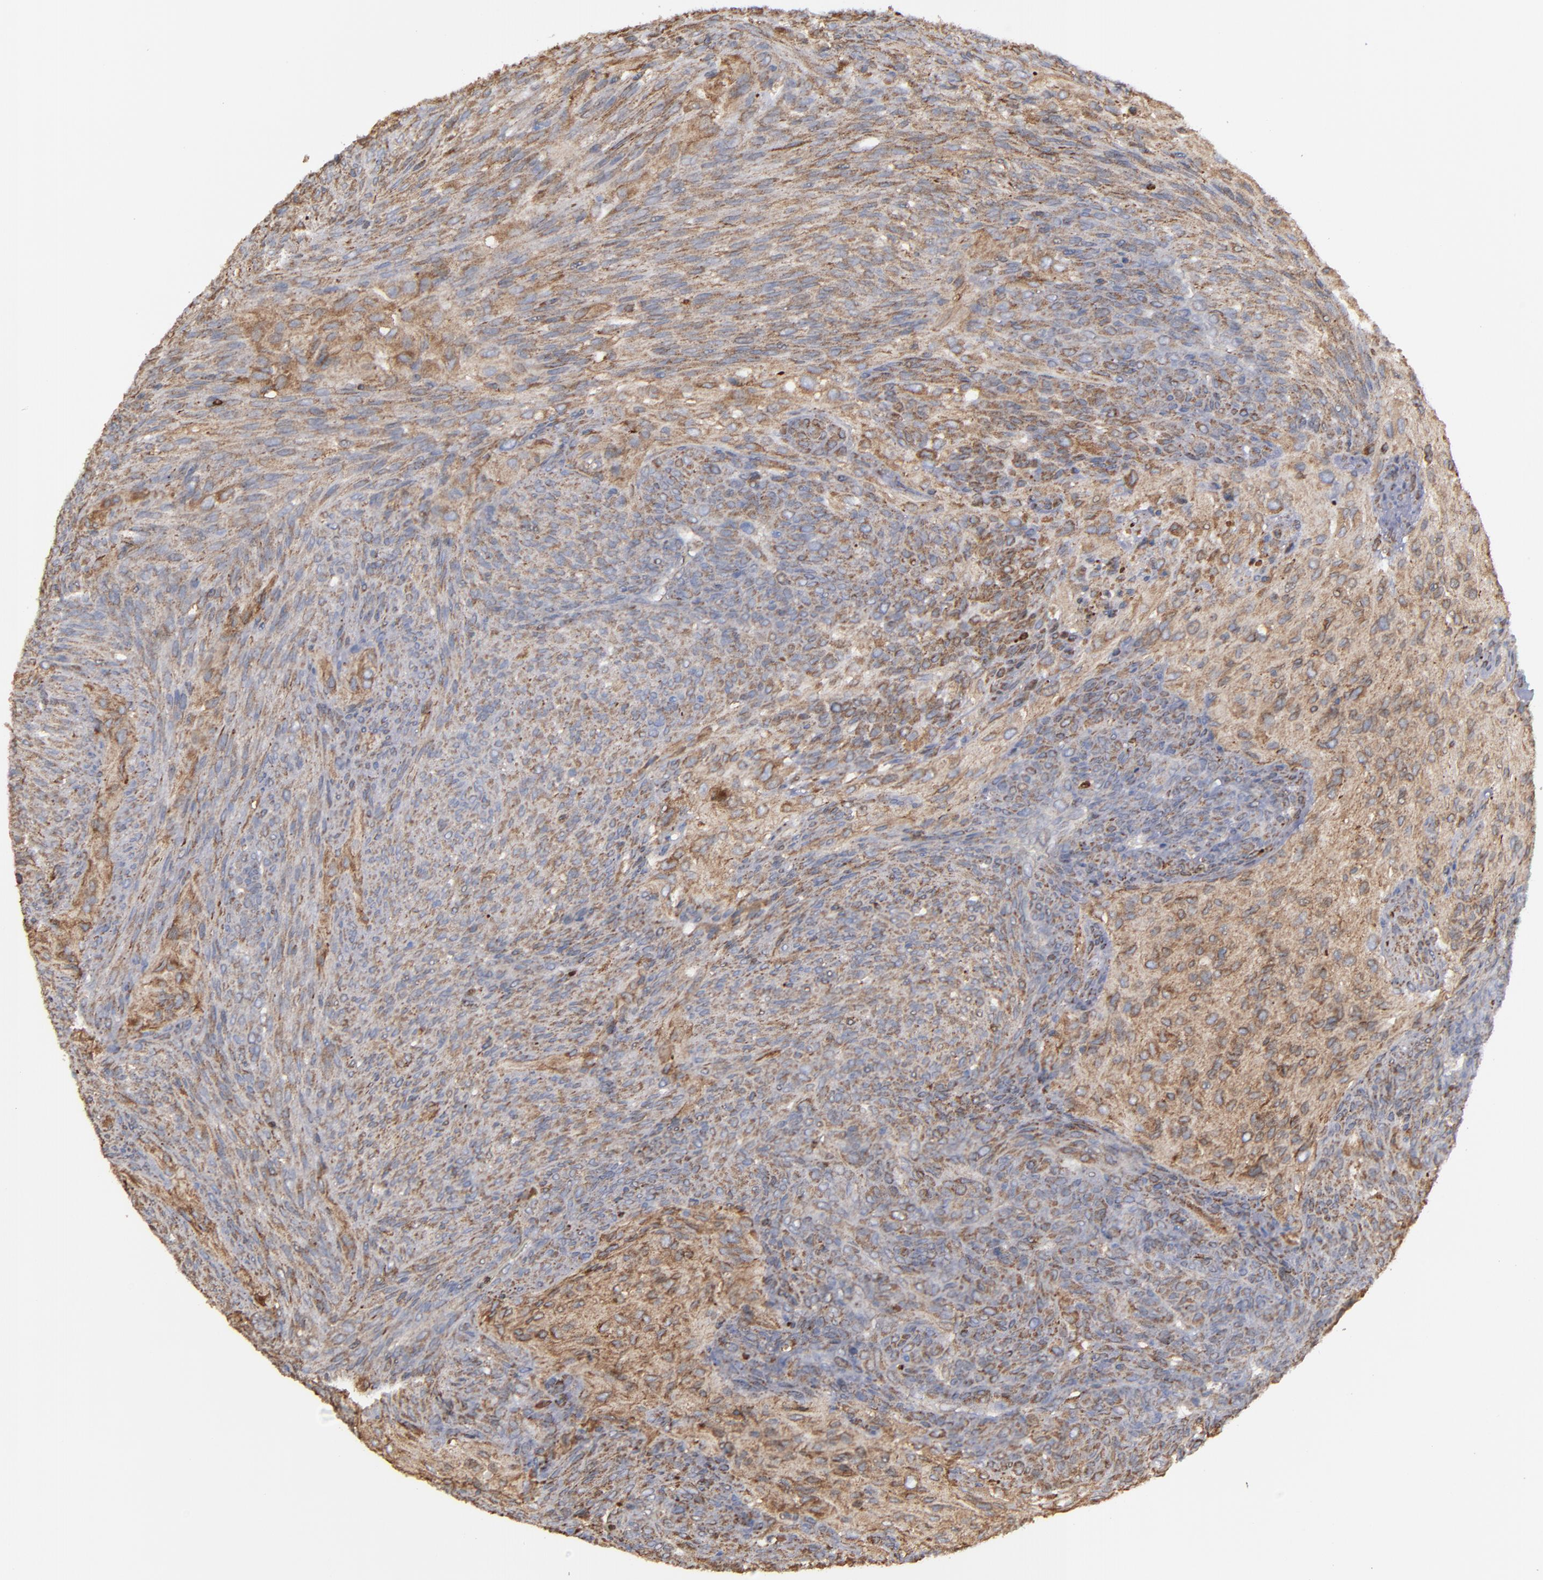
{"staining": {"intensity": "moderate", "quantity": "25%-75%", "location": "cytoplasmic/membranous"}, "tissue": "glioma", "cell_type": "Tumor cells", "image_type": "cancer", "snomed": [{"axis": "morphology", "description": "Glioma, malignant, High grade"}, {"axis": "topography", "description": "Cerebral cortex"}], "caption": "Tumor cells reveal medium levels of moderate cytoplasmic/membranous staining in approximately 25%-75% of cells in human glioma.", "gene": "ERLIN2", "patient": {"sex": "female", "age": 55}}